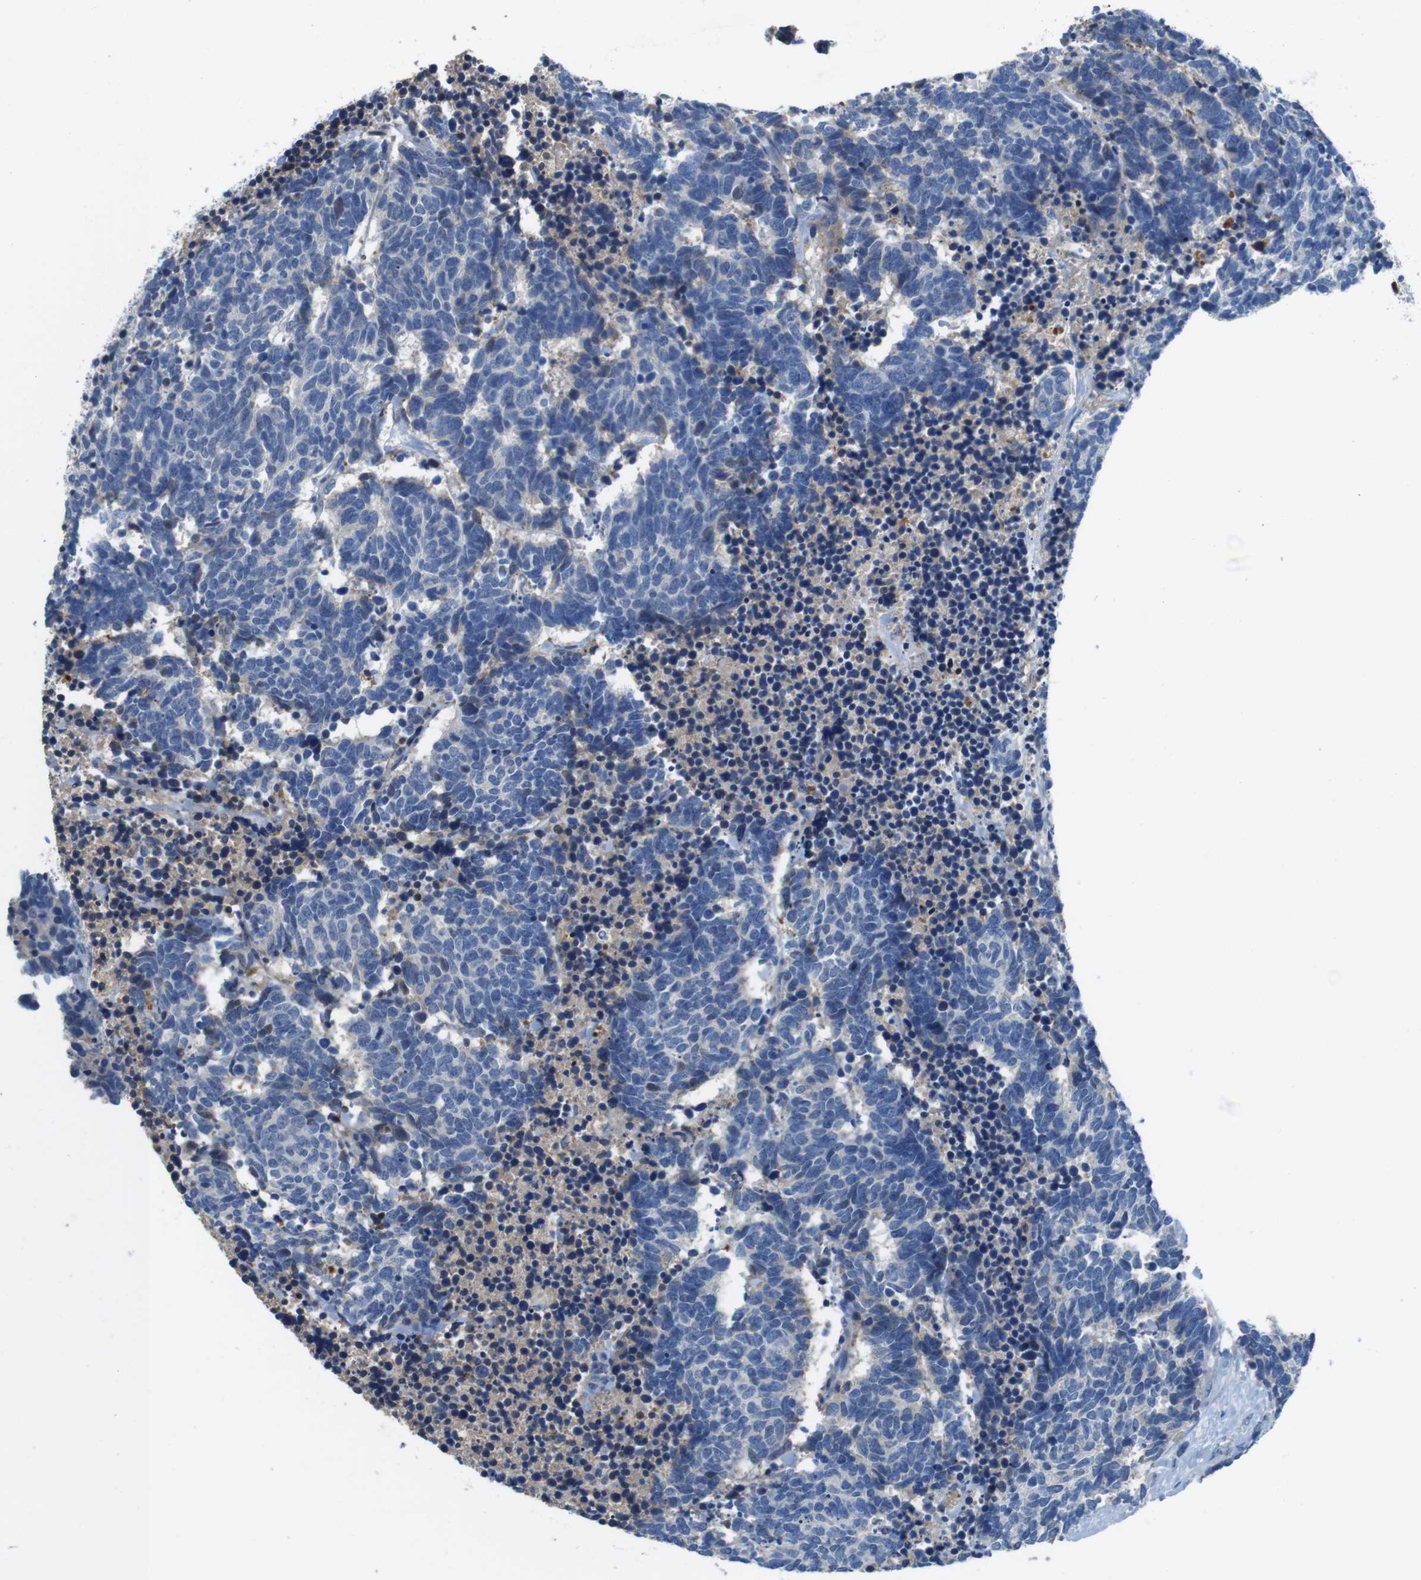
{"staining": {"intensity": "negative", "quantity": "none", "location": "none"}, "tissue": "carcinoid", "cell_type": "Tumor cells", "image_type": "cancer", "snomed": [{"axis": "morphology", "description": "Carcinoma, NOS"}, {"axis": "morphology", "description": "Carcinoid, malignant, NOS"}, {"axis": "topography", "description": "Urinary bladder"}], "caption": "IHC histopathology image of human carcinoid stained for a protein (brown), which displays no staining in tumor cells. (DAB (3,3'-diaminobenzidine) immunohistochemistry with hematoxylin counter stain).", "gene": "TMPRSS15", "patient": {"sex": "male", "age": 57}}